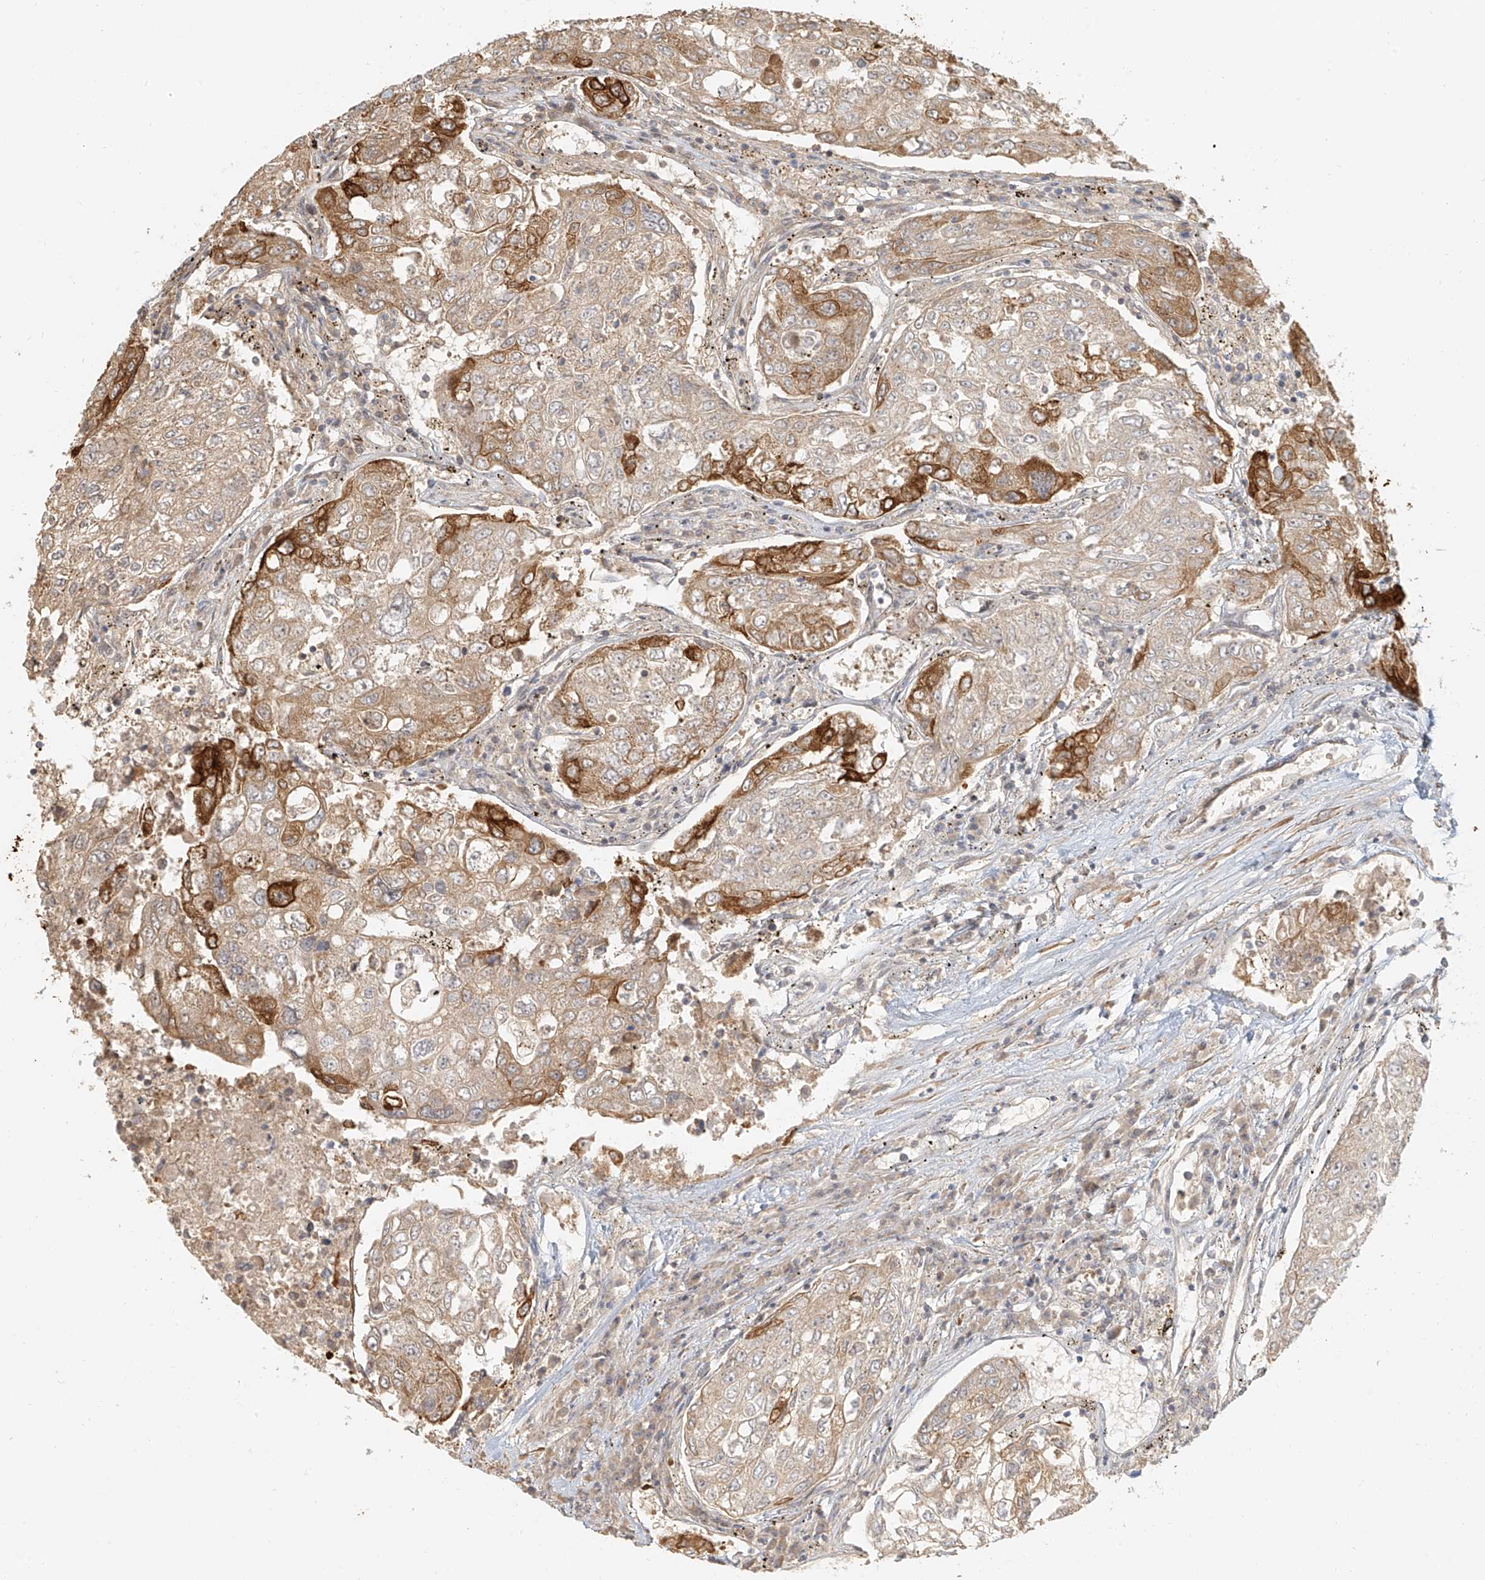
{"staining": {"intensity": "strong", "quantity": "<25%", "location": "cytoplasmic/membranous"}, "tissue": "urothelial cancer", "cell_type": "Tumor cells", "image_type": "cancer", "snomed": [{"axis": "morphology", "description": "Urothelial carcinoma, High grade"}, {"axis": "topography", "description": "Lymph node"}, {"axis": "topography", "description": "Urinary bladder"}], "caption": "An immunohistochemistry micrograph of tumor tissue is shown. Protein staining in brown shows strong cytoplasmic/membranous positivity in urothelial carcinoma (high-grade) within tumor cells.", "gene": "UPK1B", "patient": {"sex": "male", "age": 51}}